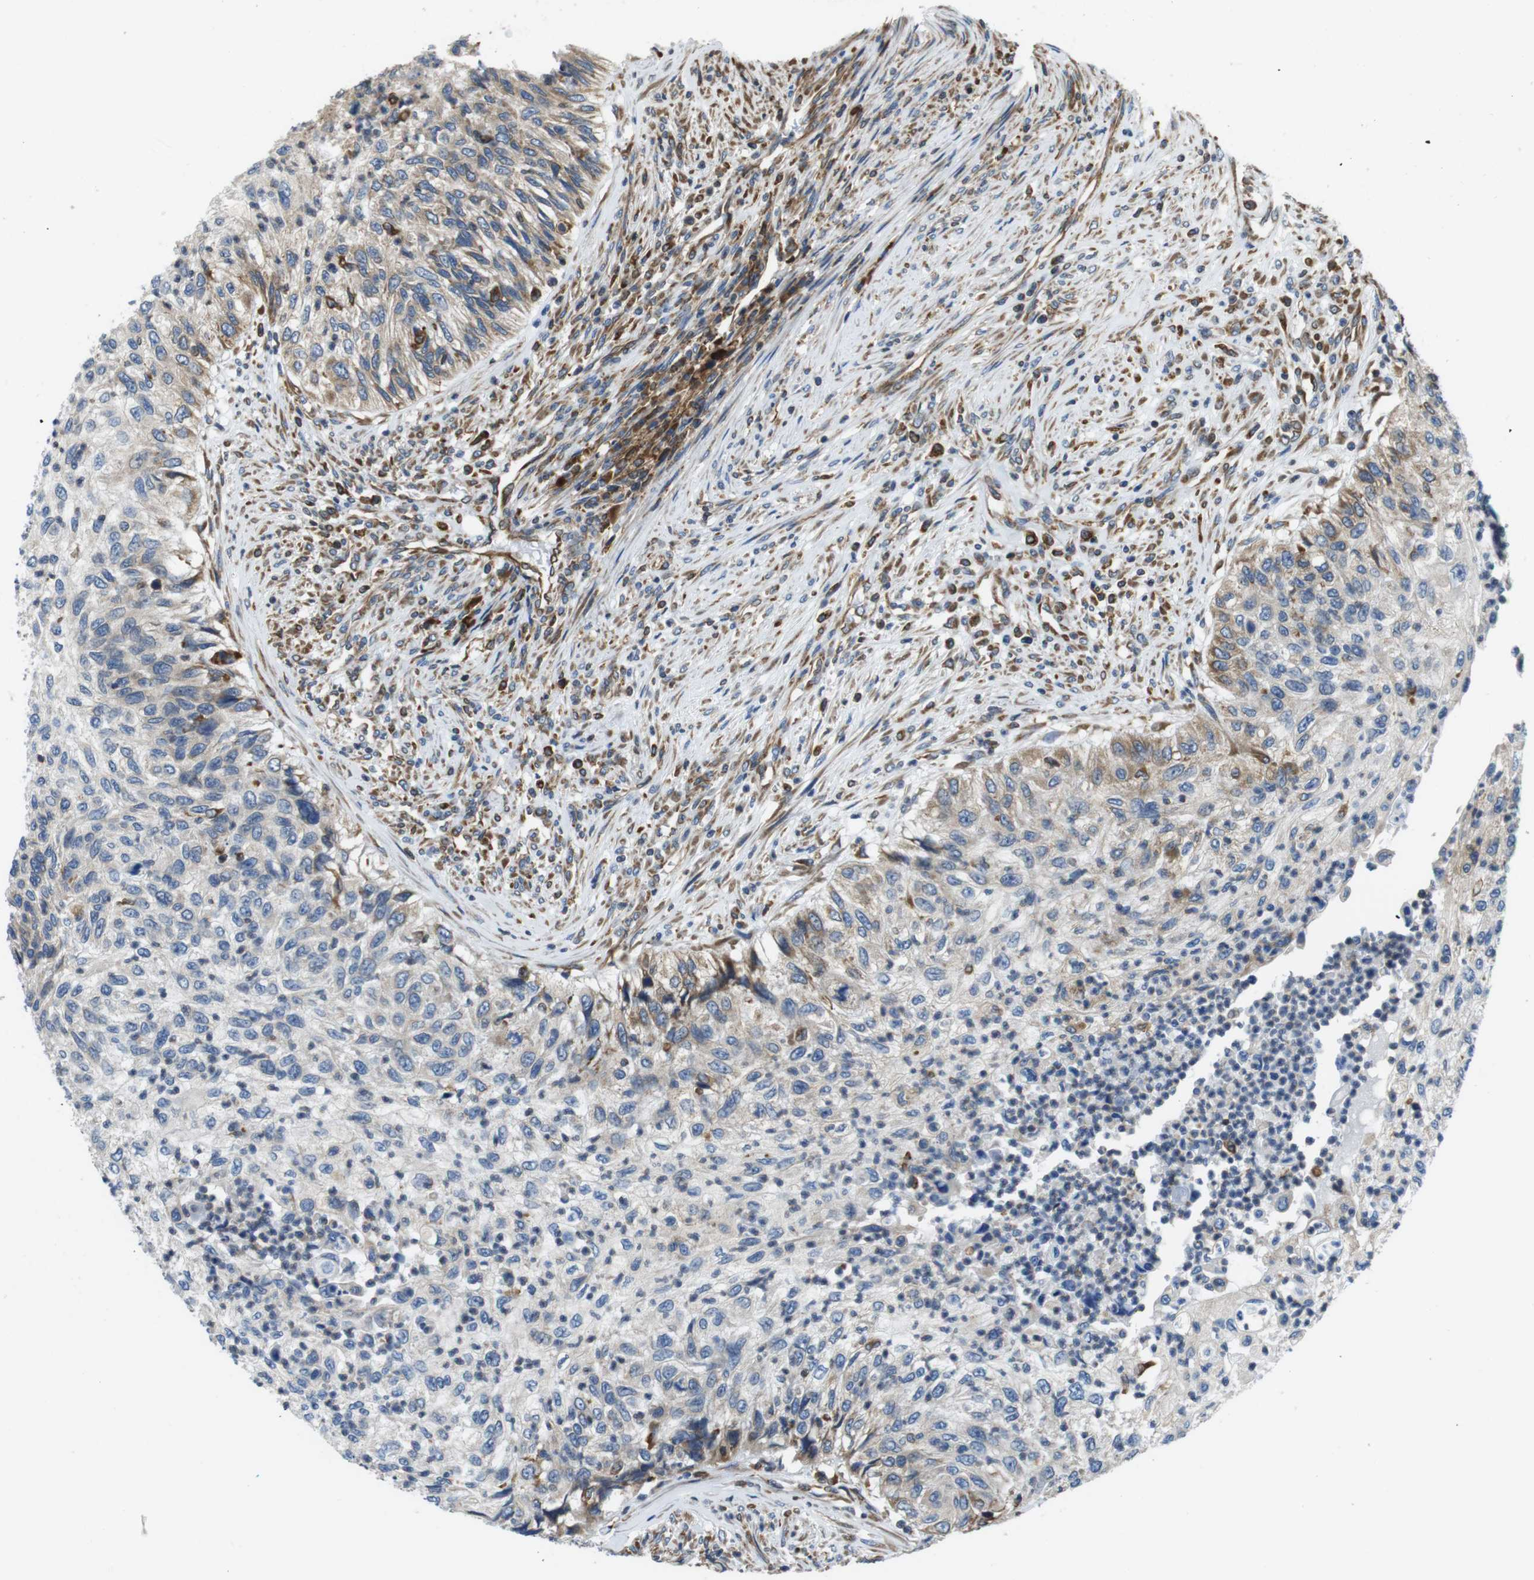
{"staining": {"intensity": "weak", "quantity": "<25%", "location": "cytoplasmic/membranous"}, "tissue": "urothelial cancer", "cell_type": "Tumor cells", "image_type": "cancer", "snomed": [{"axis": "morphology", "description": "Urothelial carcinoma, High grade"}, {"axis": "topography", "description": "Urinary bladder"}], "caption": "A micrograph of human urothelial carcinoma (high-grade) is negative for staining in tumor cells.", "gene": "UGGT1", "patient": {"sex": "female", "age": 60}}